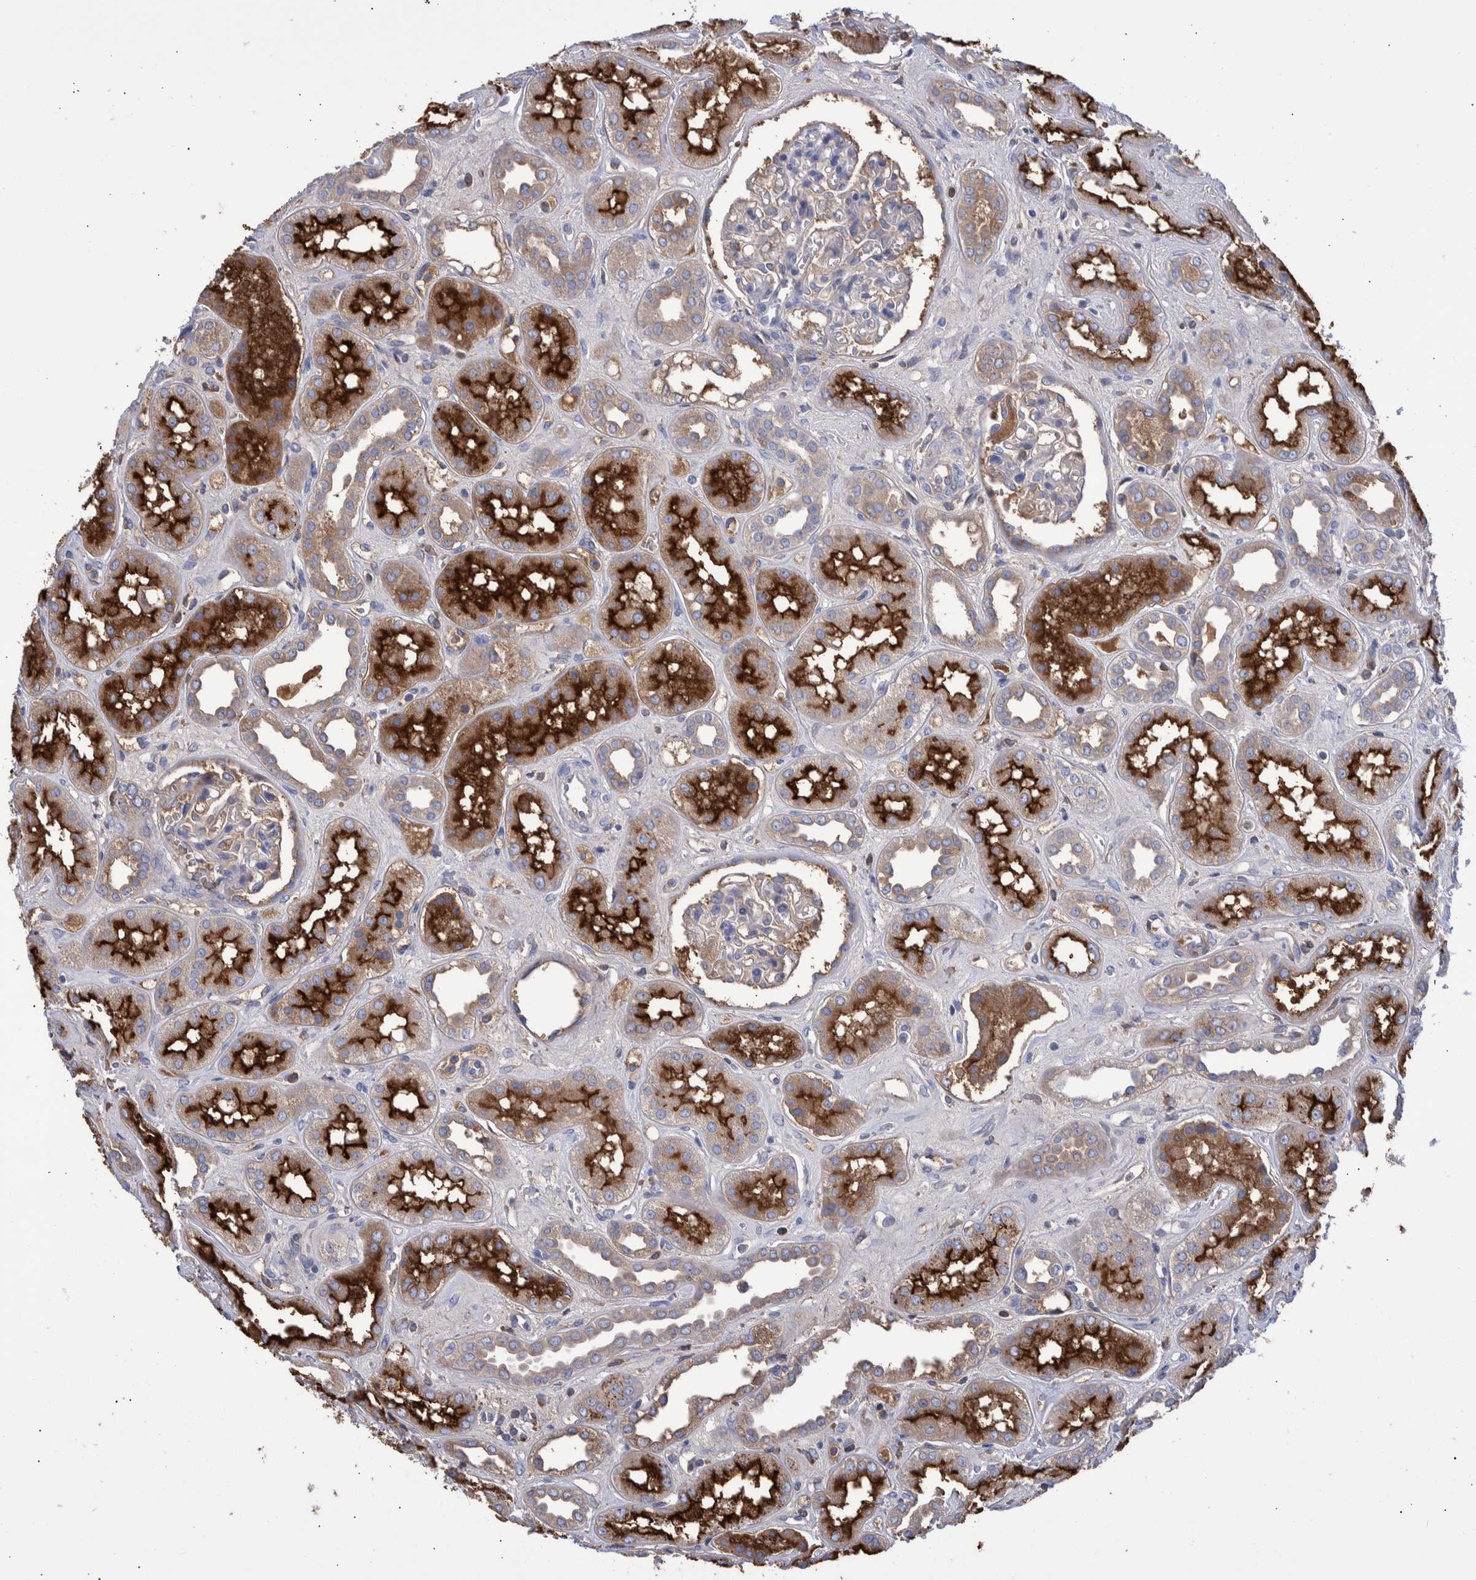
{"staining": {"intensity": "weak", "quantity": "<25%", "location": "cytoplasmic/membranous"}, "tissue": "kidney", "cell_type": "Cells in glomeruli", "image_type": "normal", "snomed": [{"axis": "morphology", "description": "Normal tissue, NOS"}, {"axis": "topography", "description": "Kidney"}], "caption": "A histopathology image of kidney stained for a protein reveals no brown staining in cells in glomeruli. (IHC, brightfield microscopy, high magnification).", "gene": "DLL4", "patient": {"sex": "male", "age": 59}}